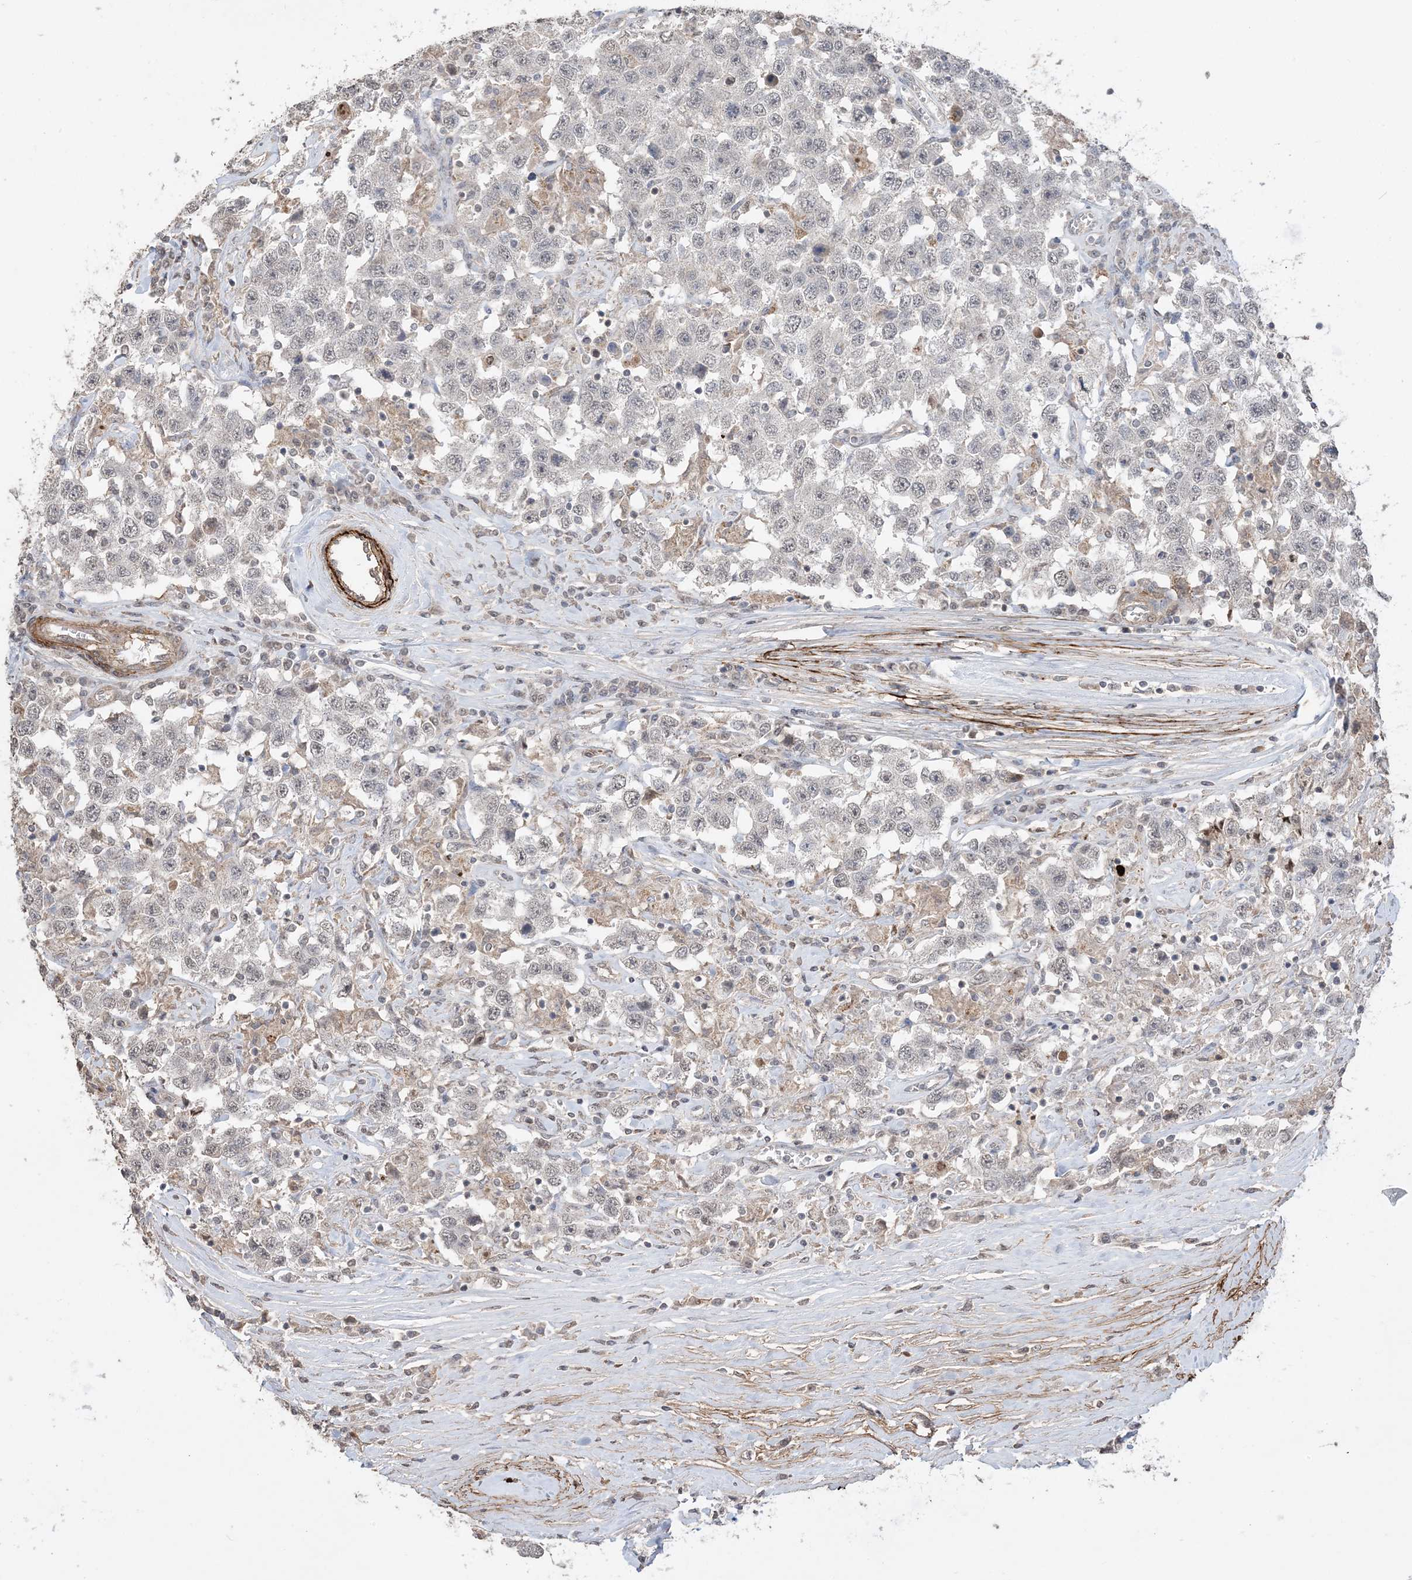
{"staining": {"intensity": "negative", "quantity": "none", "location": "none"}, "tissue": "testis cancer", "cell_type": "Tumor cells", "image_type": "cancer", "snomed": [{"axis": "morphology", "description": "Seminoma, NOS"}, {"axis": "topography", "description": "Testis"}], "caption": "This is a photomicrograph of immunohistochemistry (IHC) staining of seminoma (testis), which shows no positivity in tumor cells. (DAB immunohistochemistry (IHC) with hematoxylin counter stain).", "gene": "XRN1", "patient": {"sex": "male", "age": 41}}